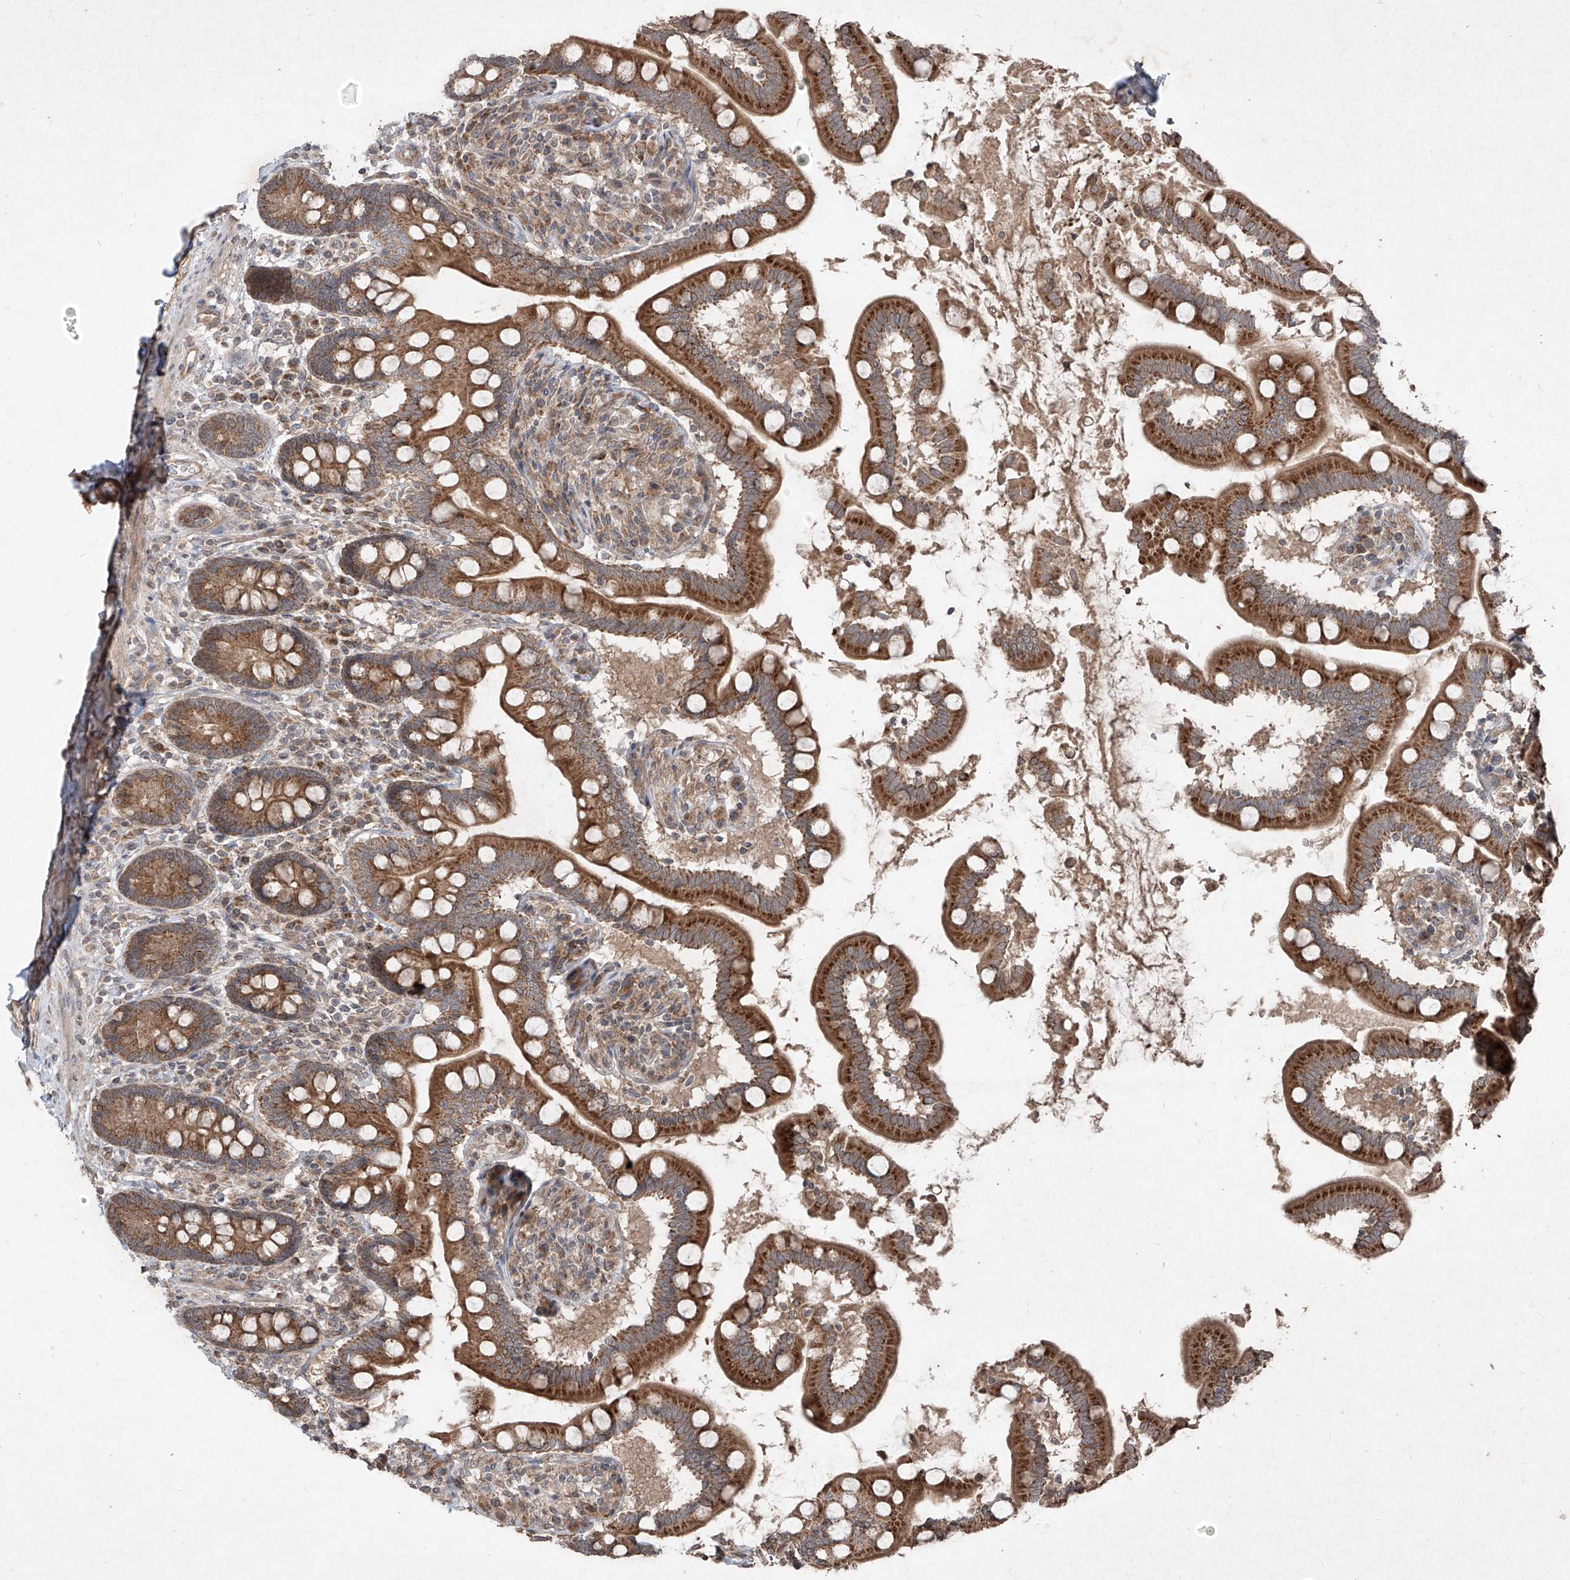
{"staining": {"intensity": "strong", "quantity": ">75%", "location": "cytoplasmic/membranous"}, "tissue": "small intestine", "cell_type": "Glandular cells", "image_type": "normal", "snomed": [{"axis": "morphology", "description": "Normal tissue, NOS"}, {"axis": "topography", "description": "Small intestine"}], "caption": "Small intestine stained for a protein (brown) exhibits strong cytoplasmic/membranous positive staining in about >75% of glandular cells.", "gene": "ABCD3", "patient": {"sex": "female", "age": 64}}